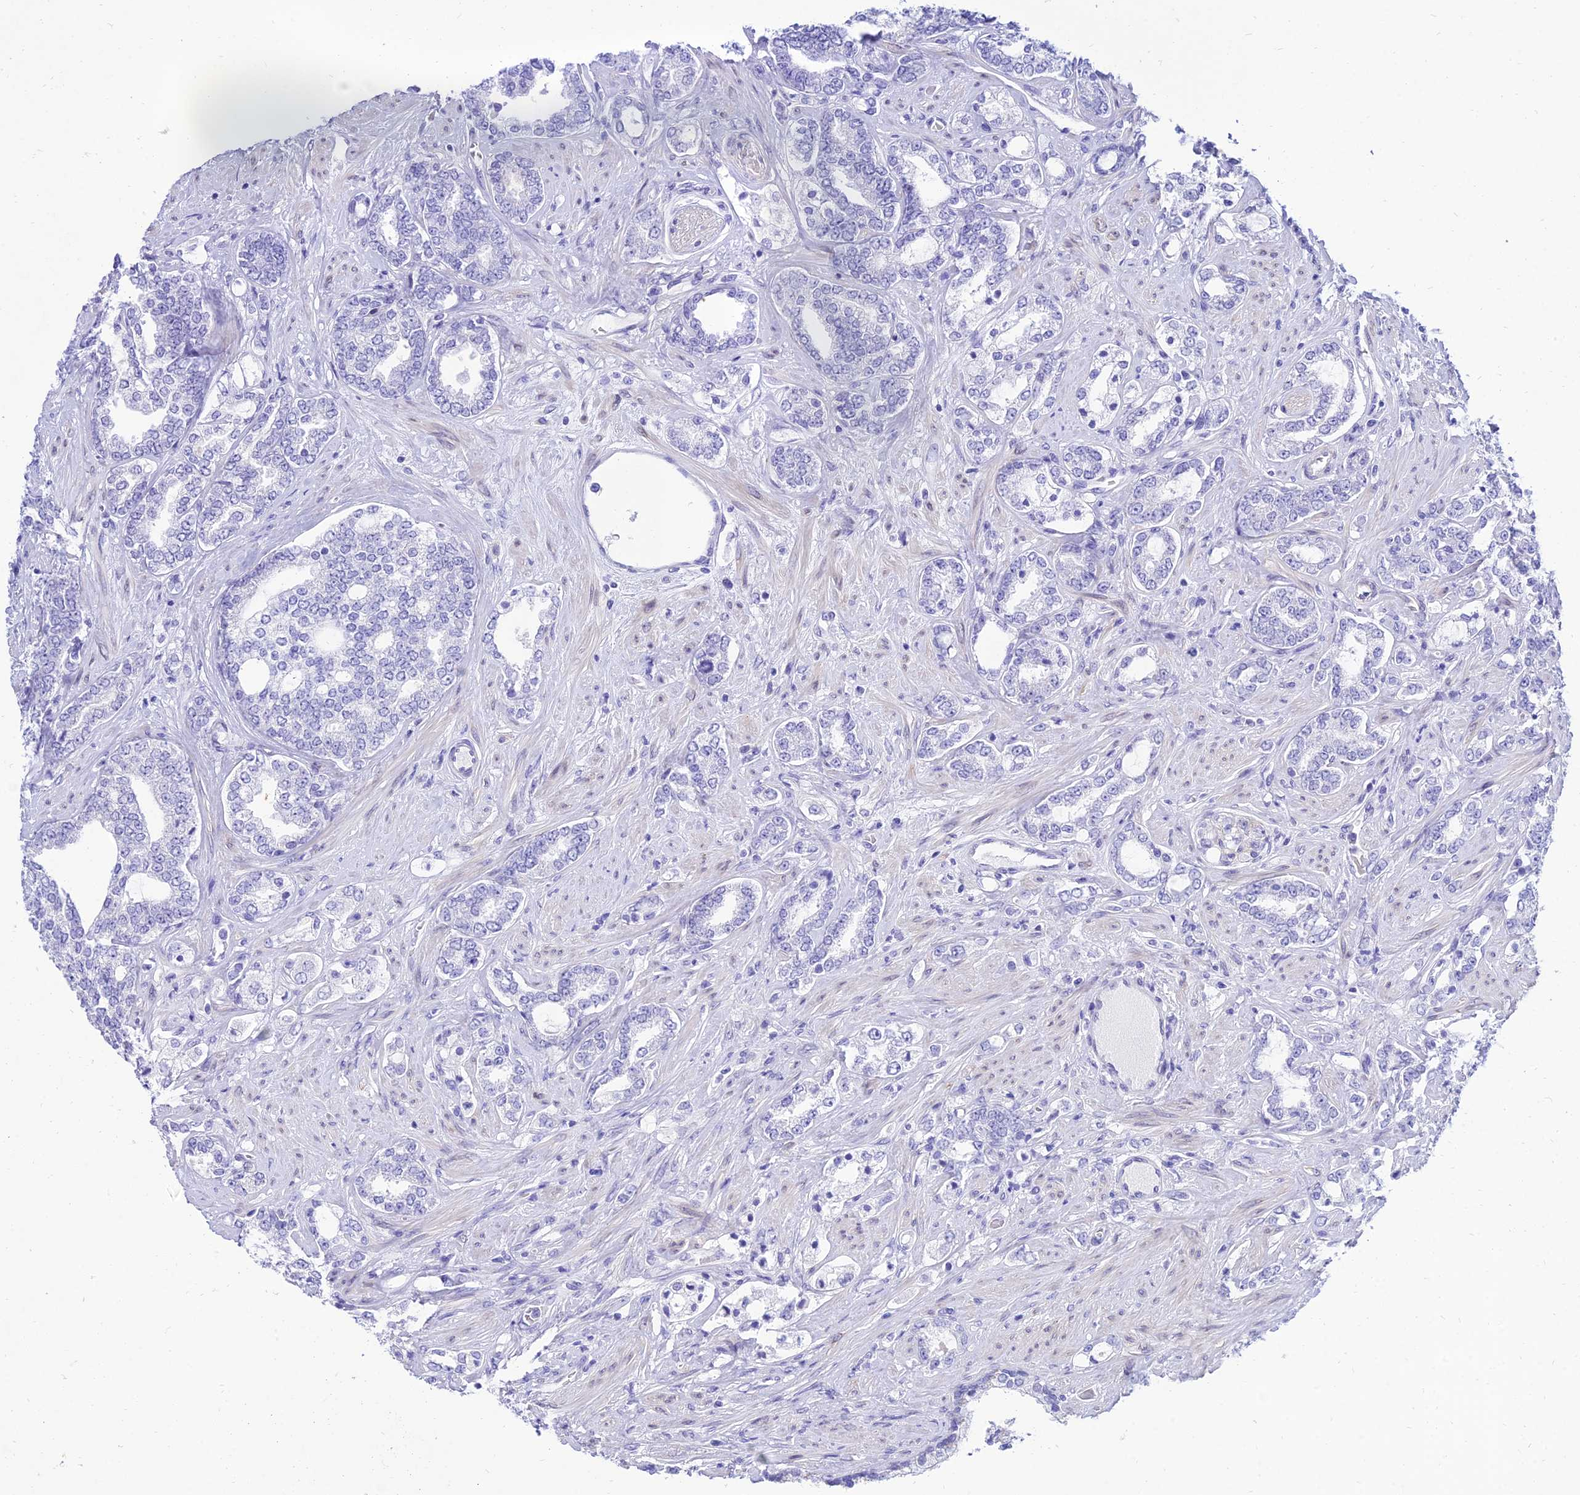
{"staining": {"intensity": "negative", "quantity": "none", "location": "none"}, "tissue": "prostate cancer", "cell_type": "Tumor cells", "image_type": "cancer", "snomed": [{"axis": "morphology", "description": "Adenocarcinoma, High grade"}, {"axis": "topography", "description": "Prostate"}], "caption": "Tumor cells are negative for brown protein staining in high-grade adenocarcinoma (prostate).", "gene": "TAC3", "patient": {"sex": "male", "age": 64}}